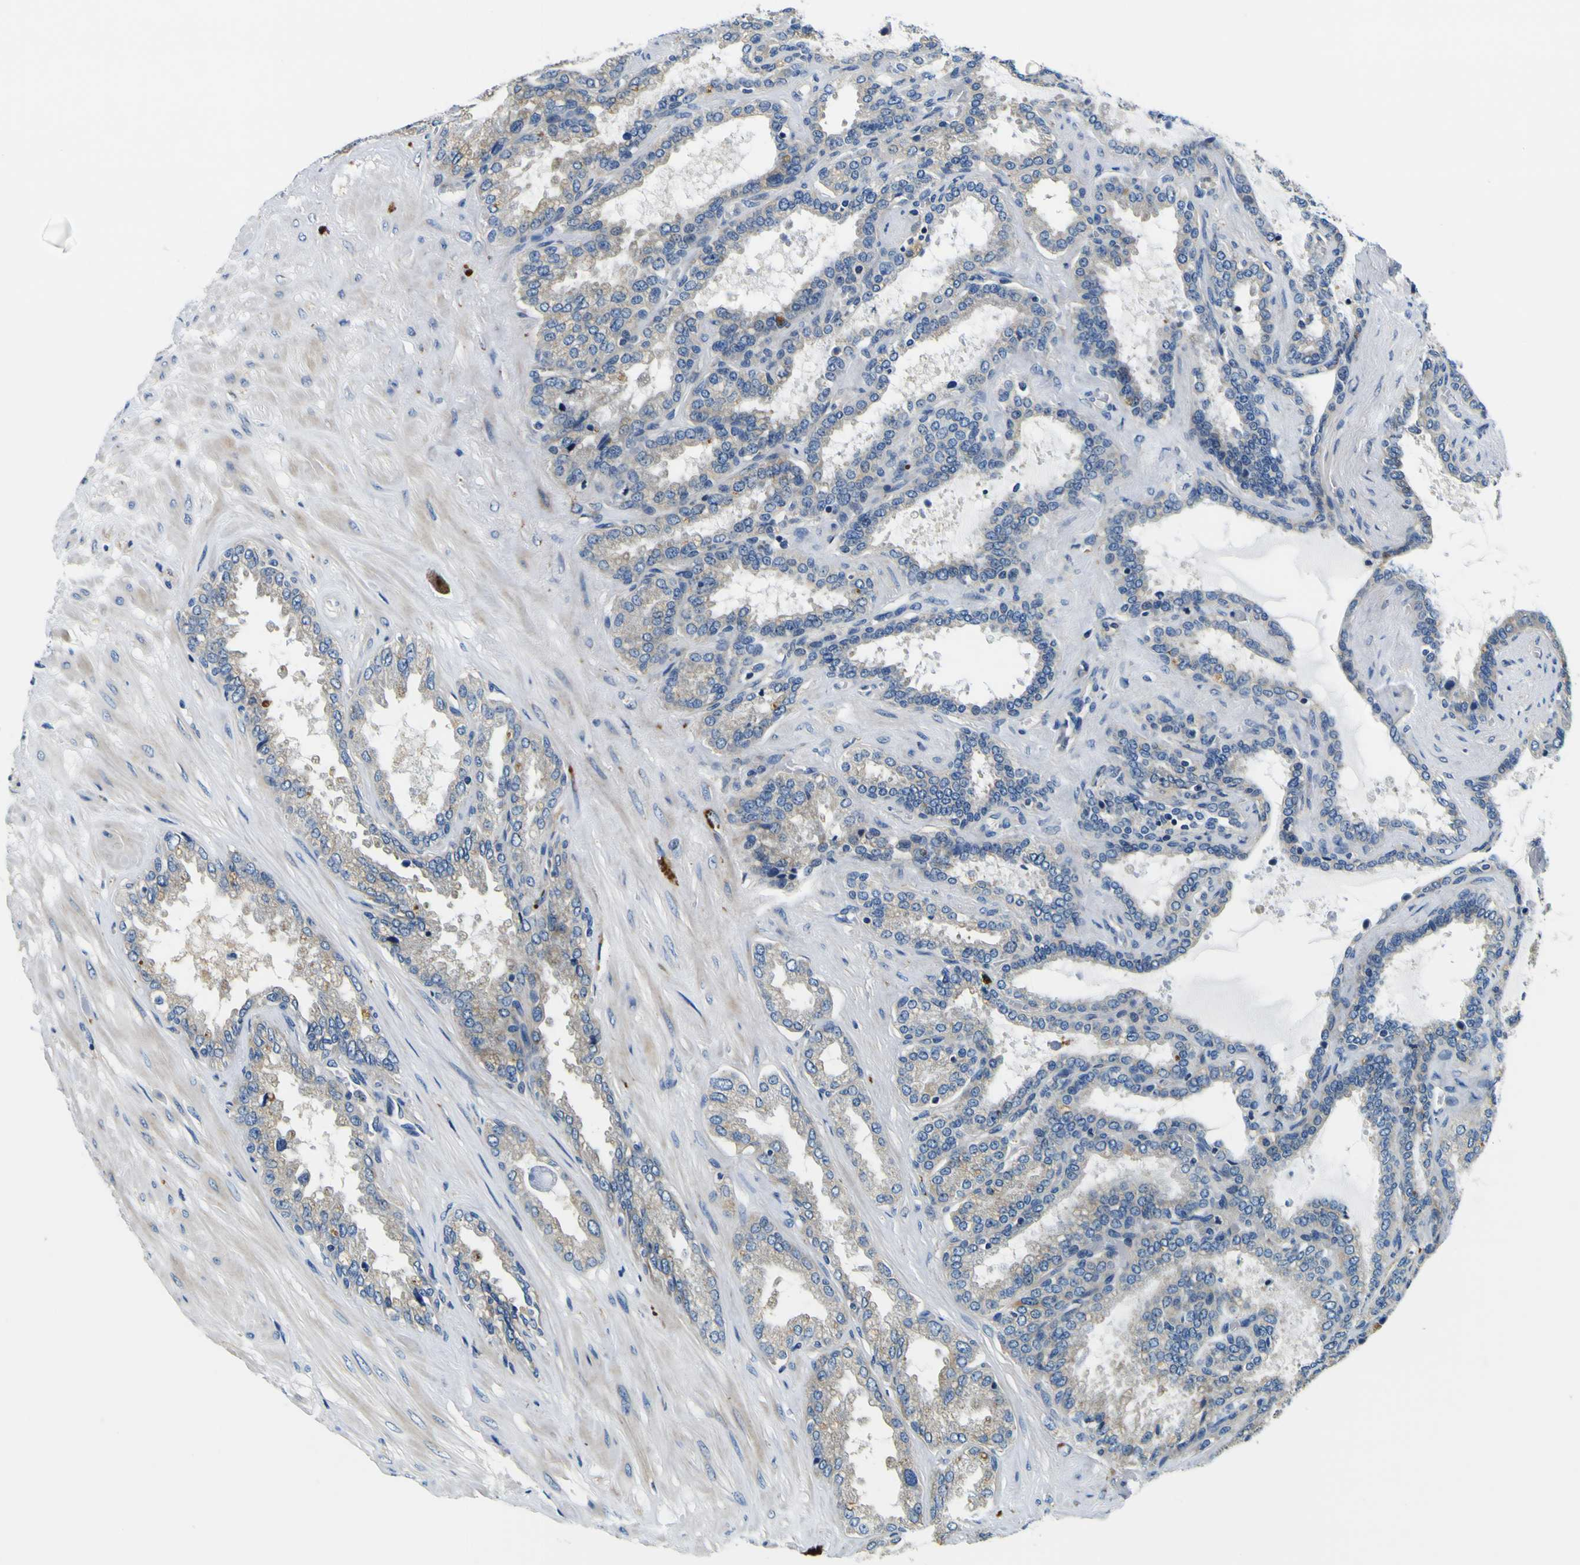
{"staining": {"intensity": "weak", "quantity": "<25%", "location": "cytoplasmic/membranous"}, "tissue": "seminal vesicle", "cell_type": "Glandular cells", "image_type": "normal", "snomed": [{"axis": "morphology", "description": "Normal tissue, NOS"}, {"axis": "topography", "description": "Seminal veicle"}], "caption": "DAB (3,3'-diaminobenzidine) immunohistochemical staining of unremarkable human seminal vesicle exhibits no significant staining in glandular cells.", "gene": "CLSTN1", "patient": {"sex": "male", "age": 46}}